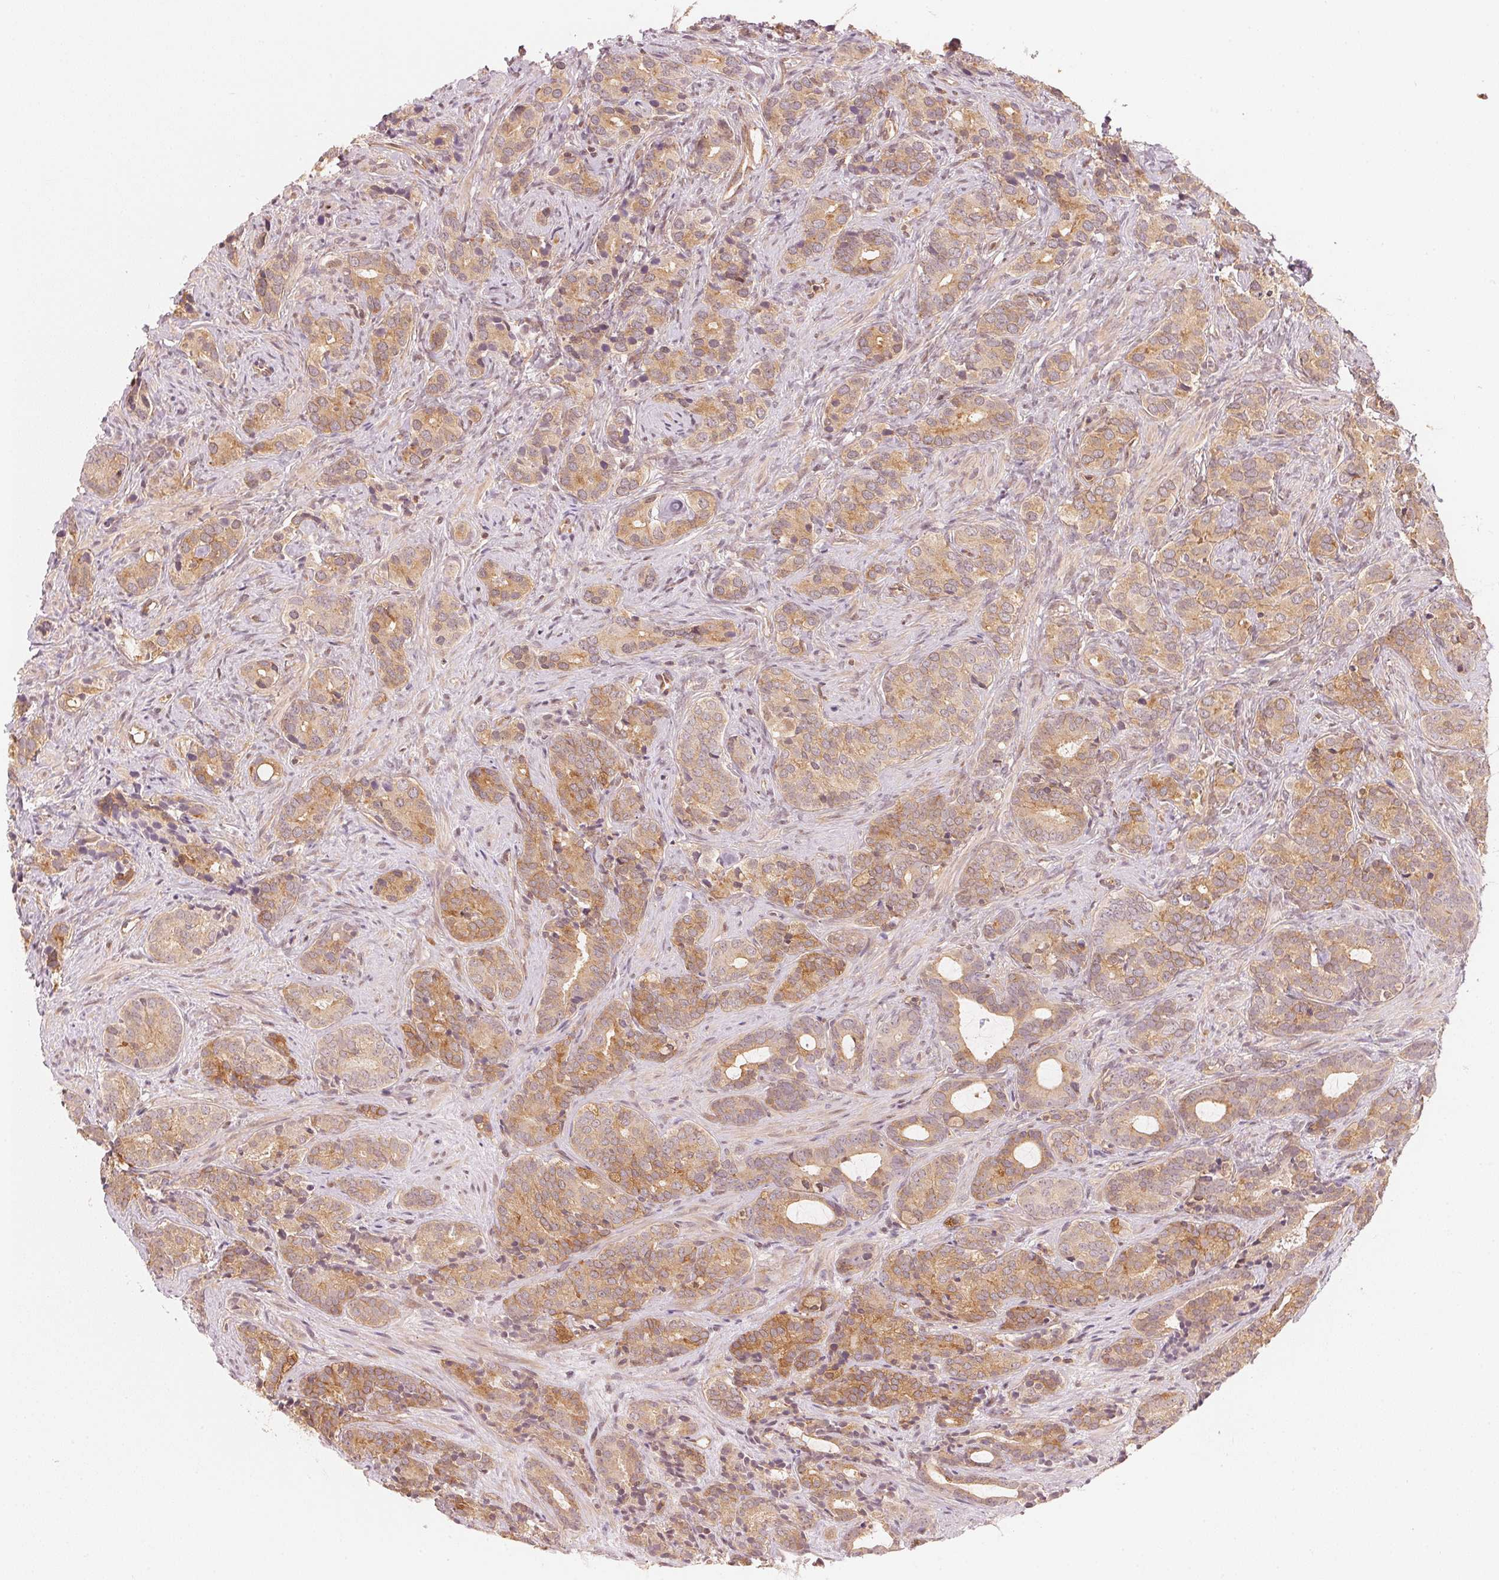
{"staining": {"intensity": "moderate", "quantity": ">75%", "location": "cytoplasmic/membranous"}, "tissue": "prostate cancer", "cell_type": "Tumor cells", "image_type": "cancer", "snomed": [{"axis": "morphology", "description": "Adenocarcinoma, High grade"}, {"axis": "topography", "description": "Prostate"}], "caption": "A high-resolution histopathology image shows immunohistochemistry (IHC) staining of prostate cancer (adenocarcinoma (high-grade)), which reveals moderate cytoplasmic/membranous positivity in approximately >75% of tumor cells. (DAB IHC with brightfield microscopy, high magnification).", "gene": "PRKN", "patient": {"sex": "male", "age": 84}}